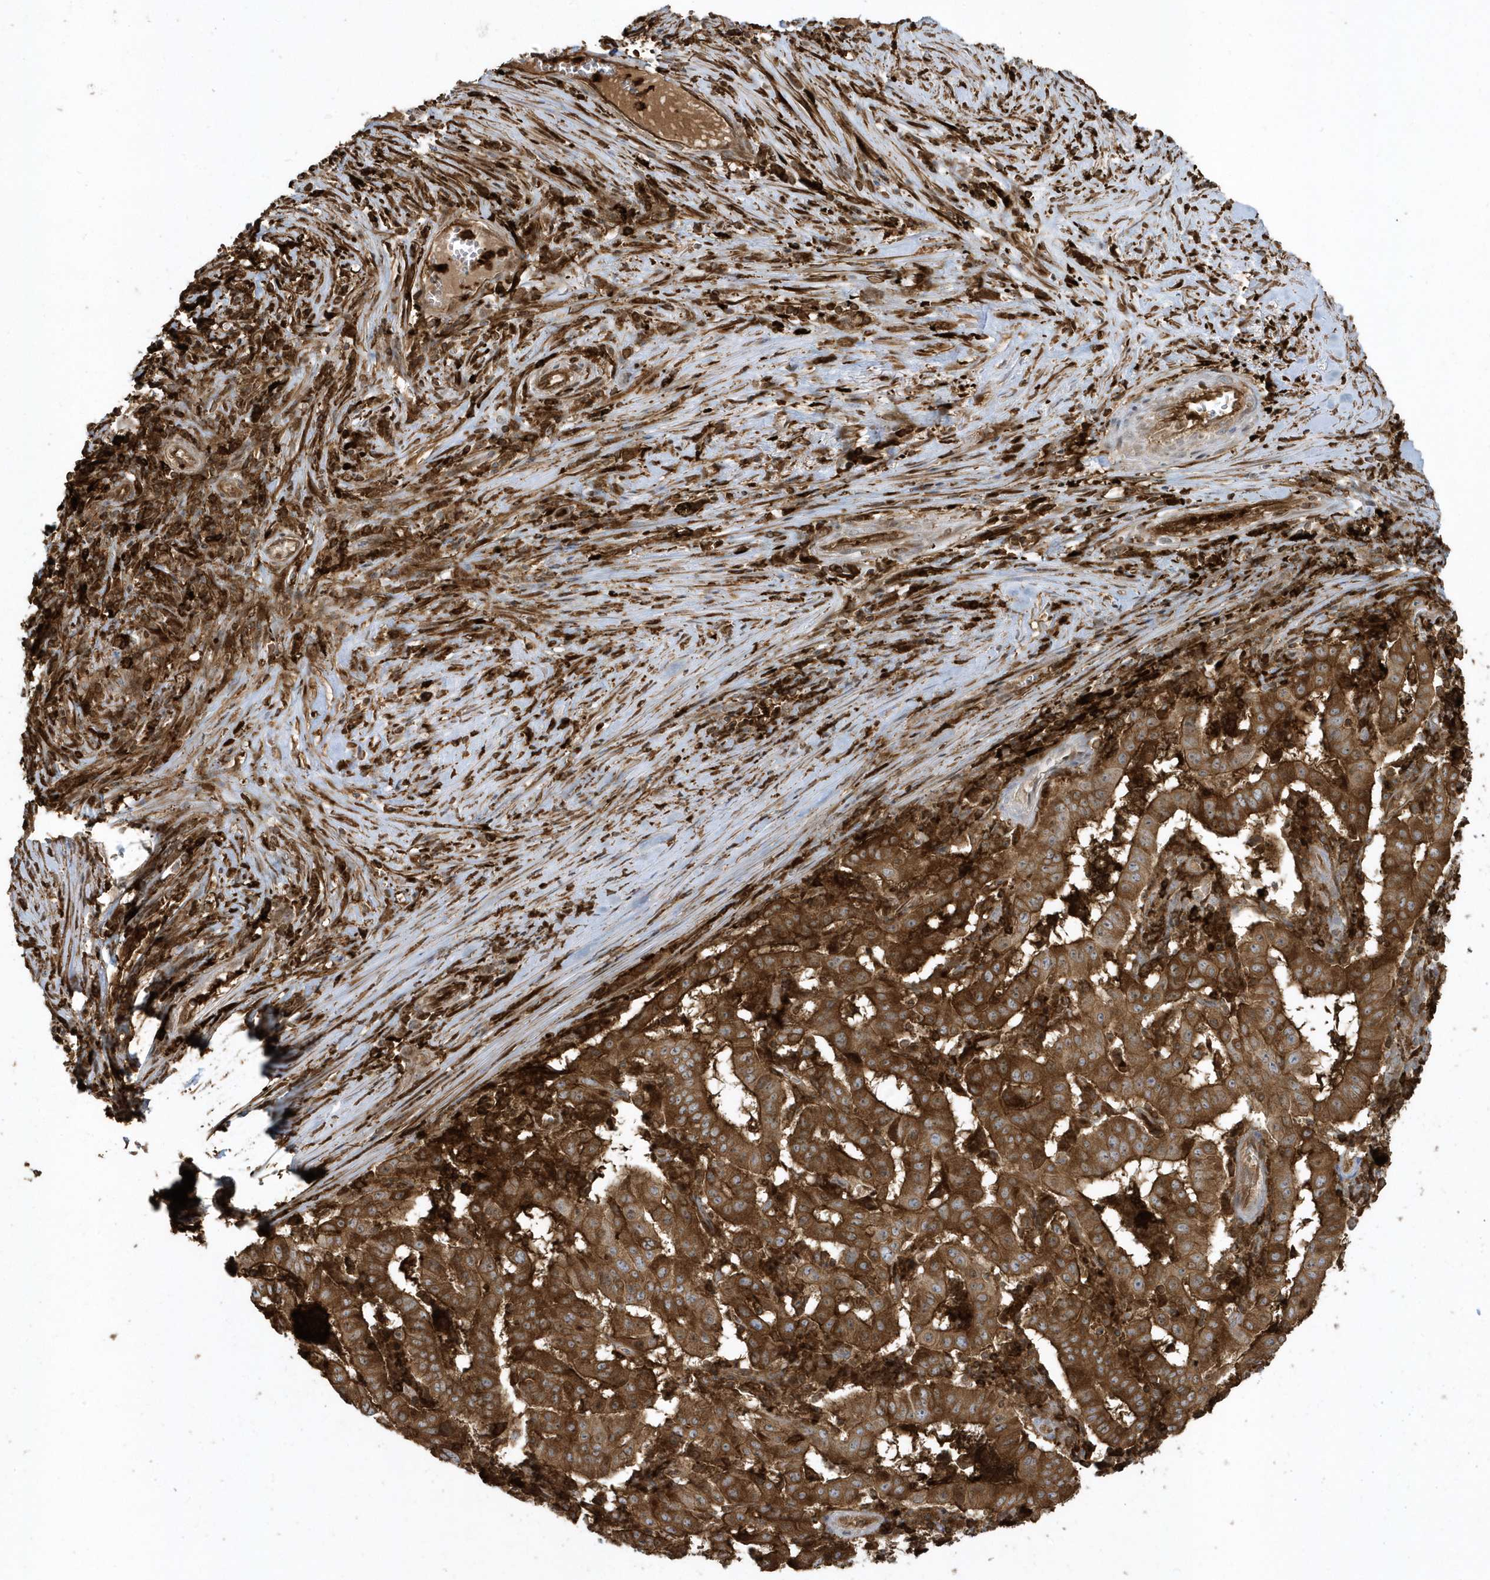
{"staining": {"intensity": "strong", "quantity": ">75%", "location": "cytoplasmic/membranous"}, "tissue": "pancreatic cancer", "cell_type": "Tumor cells", "image_type": "cancer", "snomed": [{"axis": "morphology", "description": "Adenocarcinoma, NOS"}, {"axis": "topography", "description": "Pancreas"}], "caption": "This histopathology image shows pancreatic cancer (adenocarcinoma) stained with immunohistochemistry (IHC) to label a protein in brown. The cytoplasmic/membranous of tumor cells show strong positivity for the protein. Nuclei are counter-stained blue.", "gene": "CLCN6", "patient": {"sex": "male", "age": 63}}